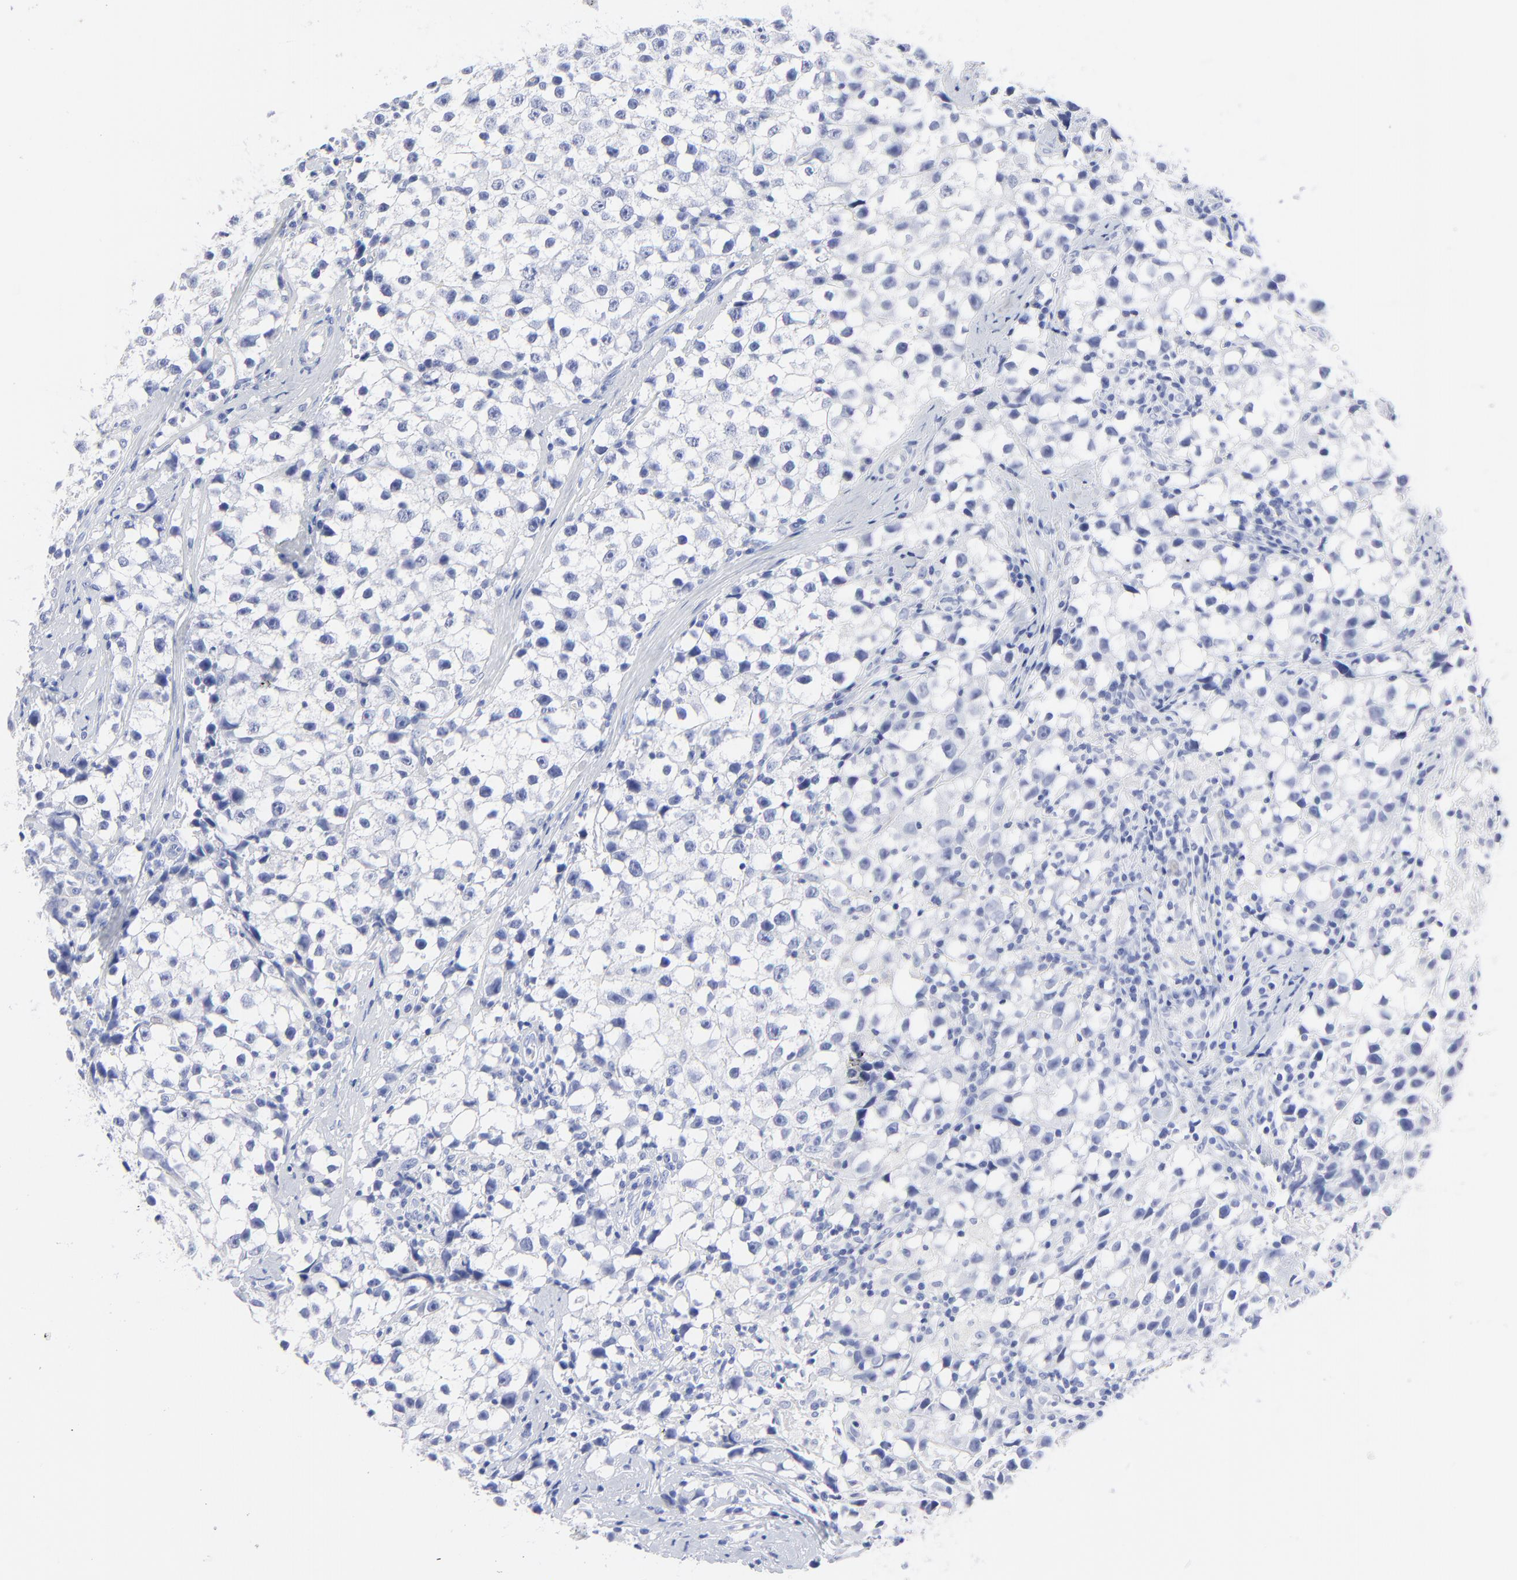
{"staining": {"intensity": "negative", "quantity": "none", "location": "none"}, "tissue": "testis cancer", "cell_type": "Tumor cells", "image_type": "cancer", "snomed": [{"axis": "morphology", "description": "Seminoma, NOS"}, {"axis": "topography", "description": "Testis"}], "caption": "A histopathology image of human testis cancer is negative for staining in tumor cells. (DAB immunohistochemistry visualized using brightfield microscopy, high magnification).", "gene": "PSD3", "patient": {"sex": "male", "age": 35}}